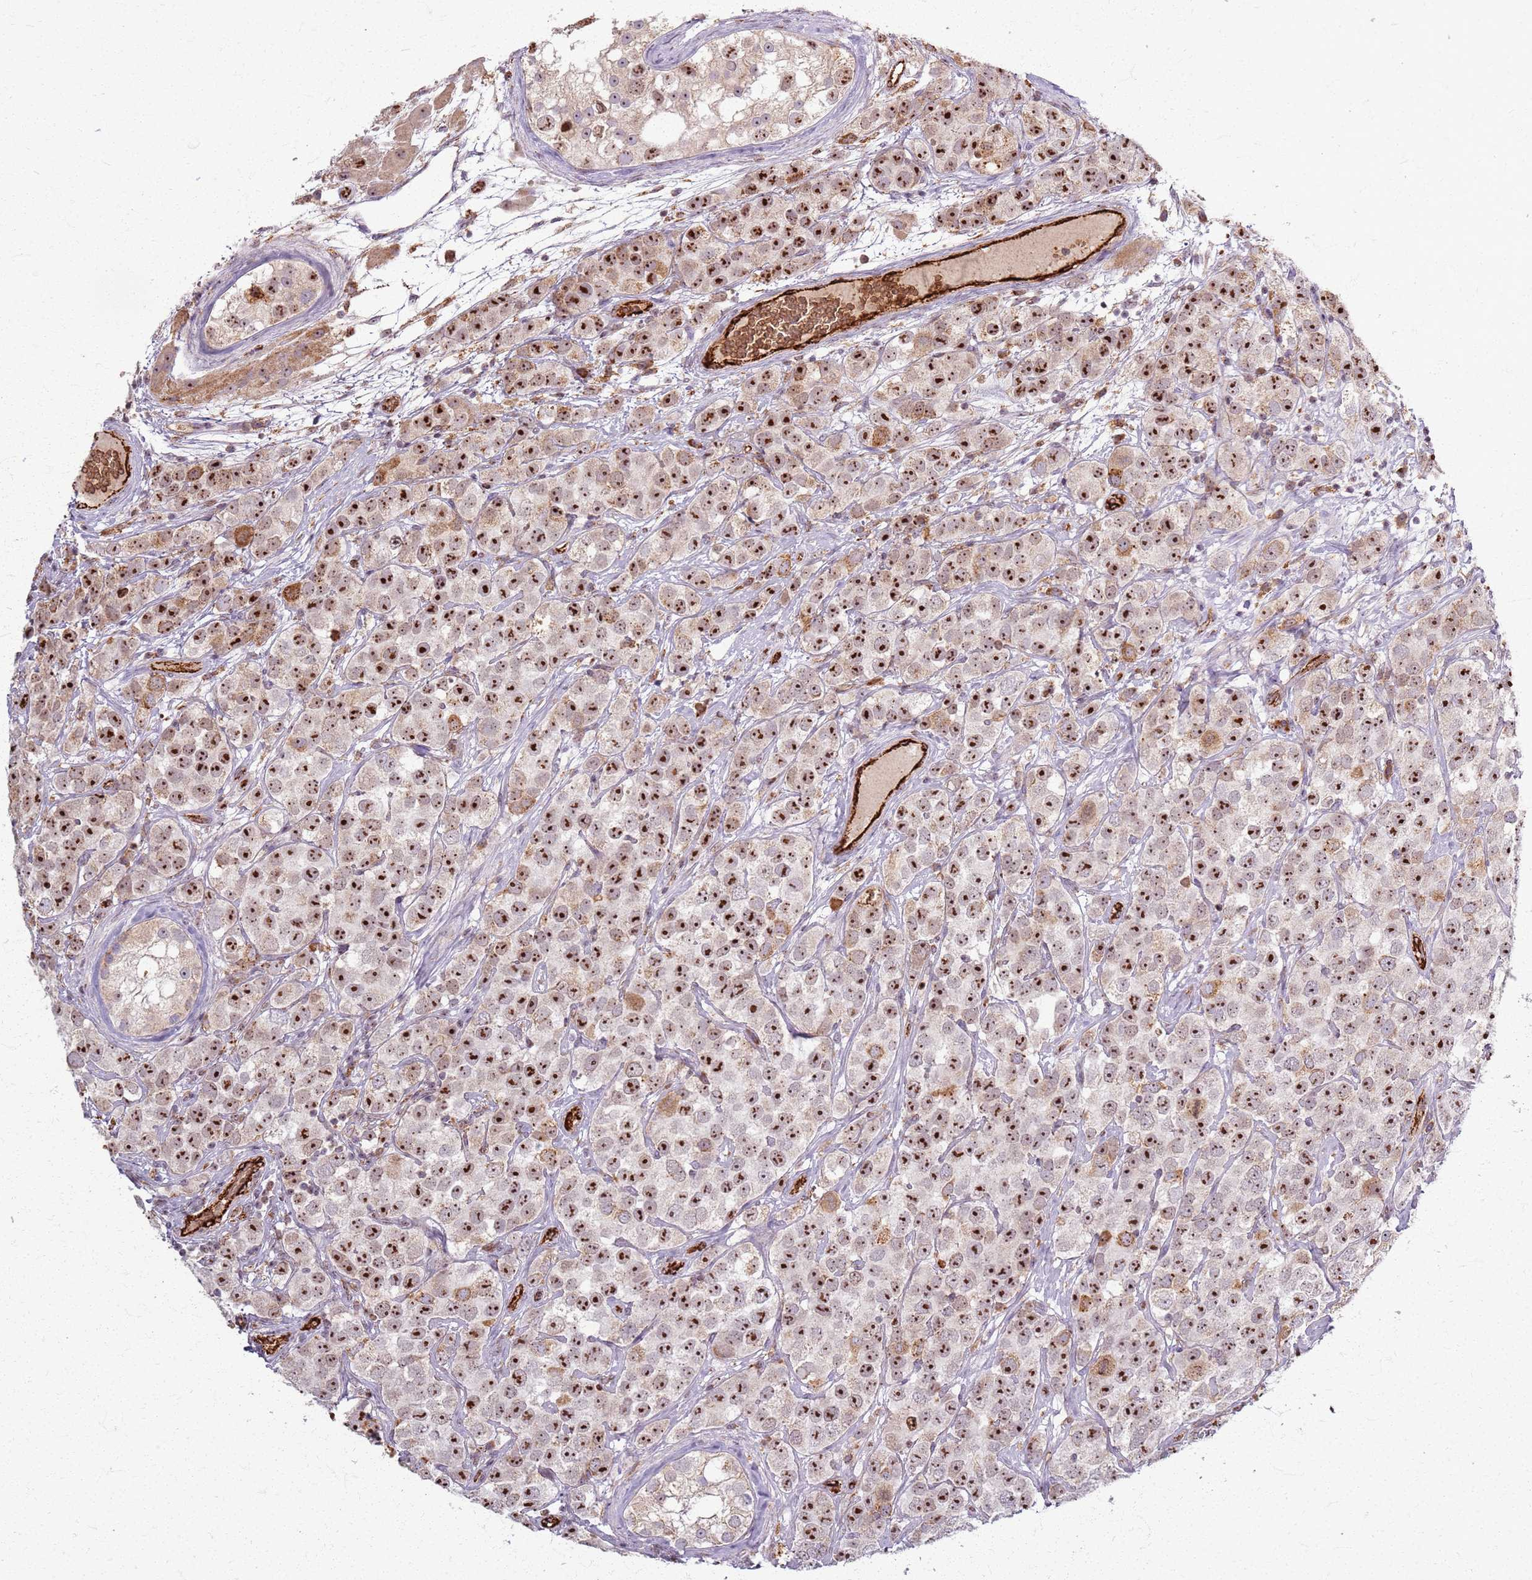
{"staining": {"intensity": "strong", "quantity": ">75%", "location": "nuclear"}, "tissue": "testis cancer", "cell_type": "Tumor cells", "image_type": "cancer", "snomed": [{"axis": "morphology", "description": "Seminoma, NOS"}, {"axis": "topography", "description": "Testis"}], "caption": "Protein analysis of testis cancer tissue demonstrates strong nuclear positivity in approximately >75% of tumor cells.", "gene": "KRI1", "patient": {"sex": "male", "age": 28}}